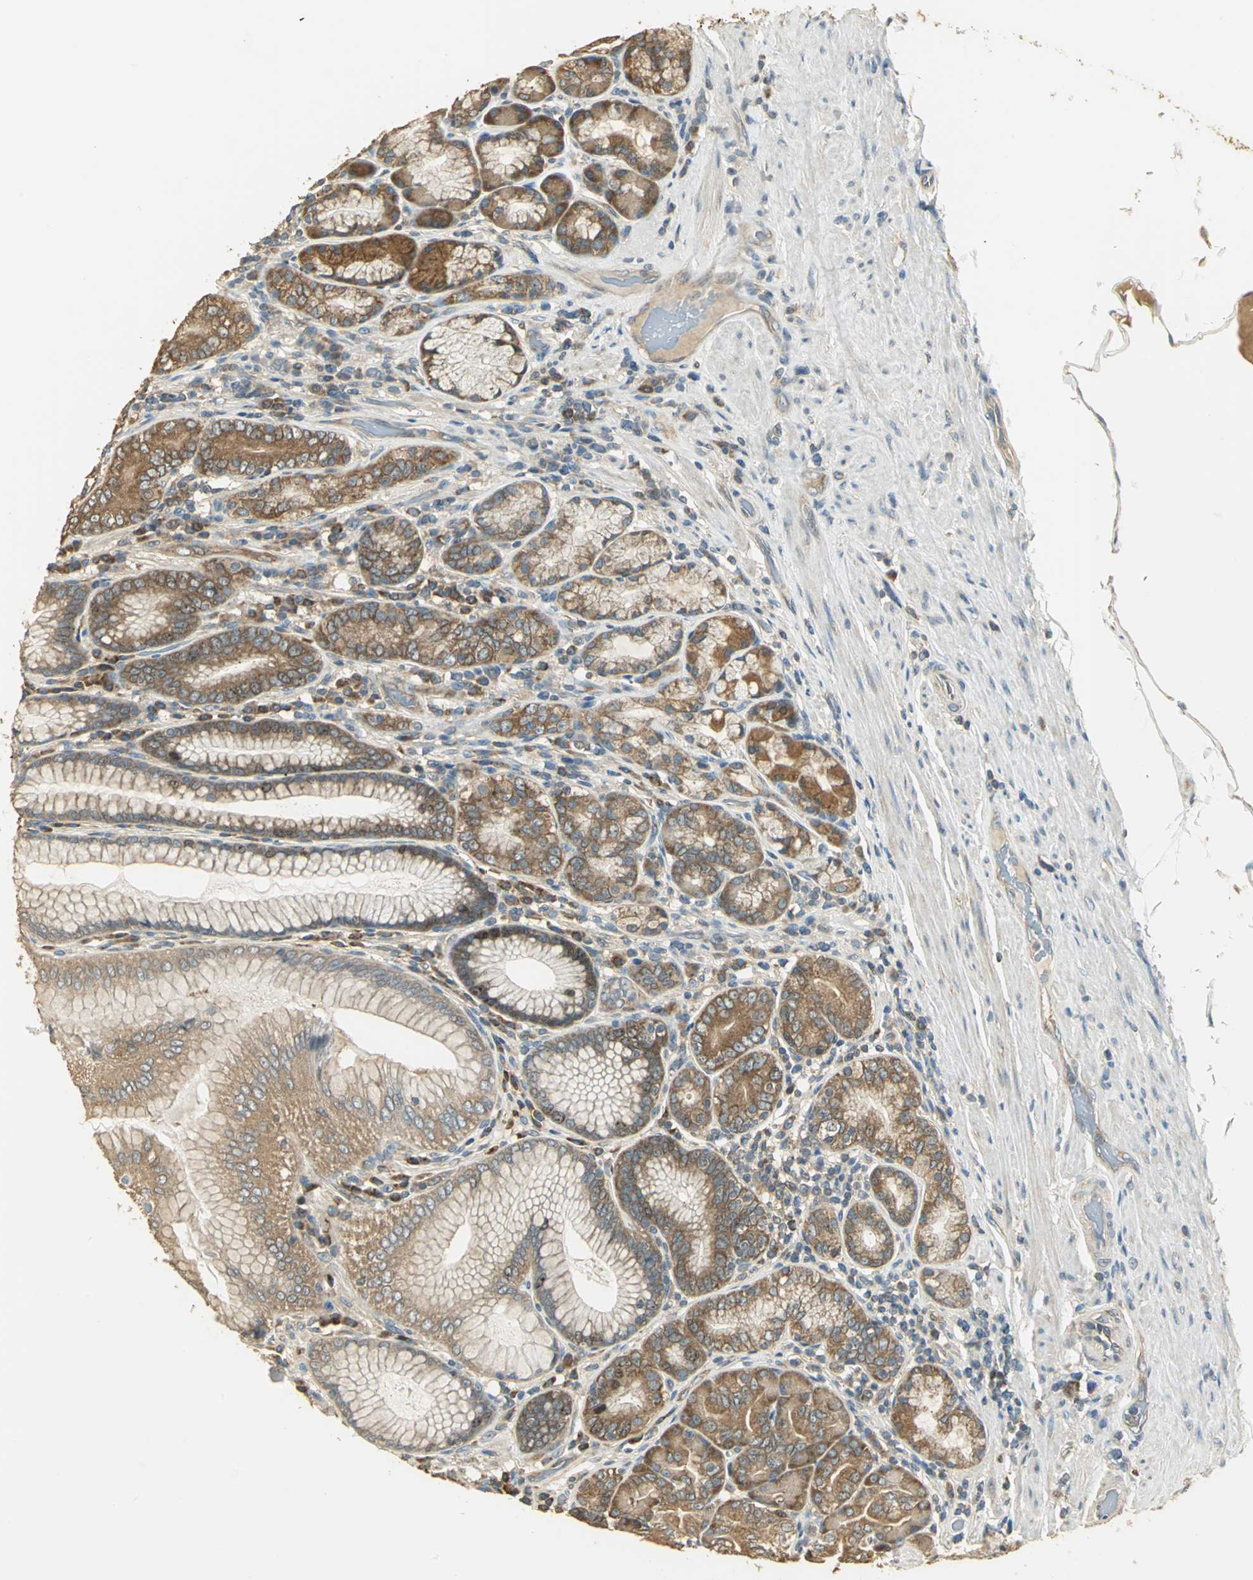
{"staining": {"intensity": "moderate", "quantity": ">75%", "location": "cytoplasmic/membranous"}, "tissue": "stomach", "cell_type": "Glandular cells", "image_type": "normal", "snomed": [{"axis": "morphology", "description": "Normal tissue, NOS"}, {"axis": "topography", "description": "Stomach, lower"}], "caption": "Brown immunohistochemical staining in benign human stomach shows moderate cytoplasmic/membranous staining in approximately >75% of glandular cells. (DAB IHC, brown staining for protein, blue staining for nuclei).", "gene": "RARS1", "patient": {"sex": "female", "age": 76}}